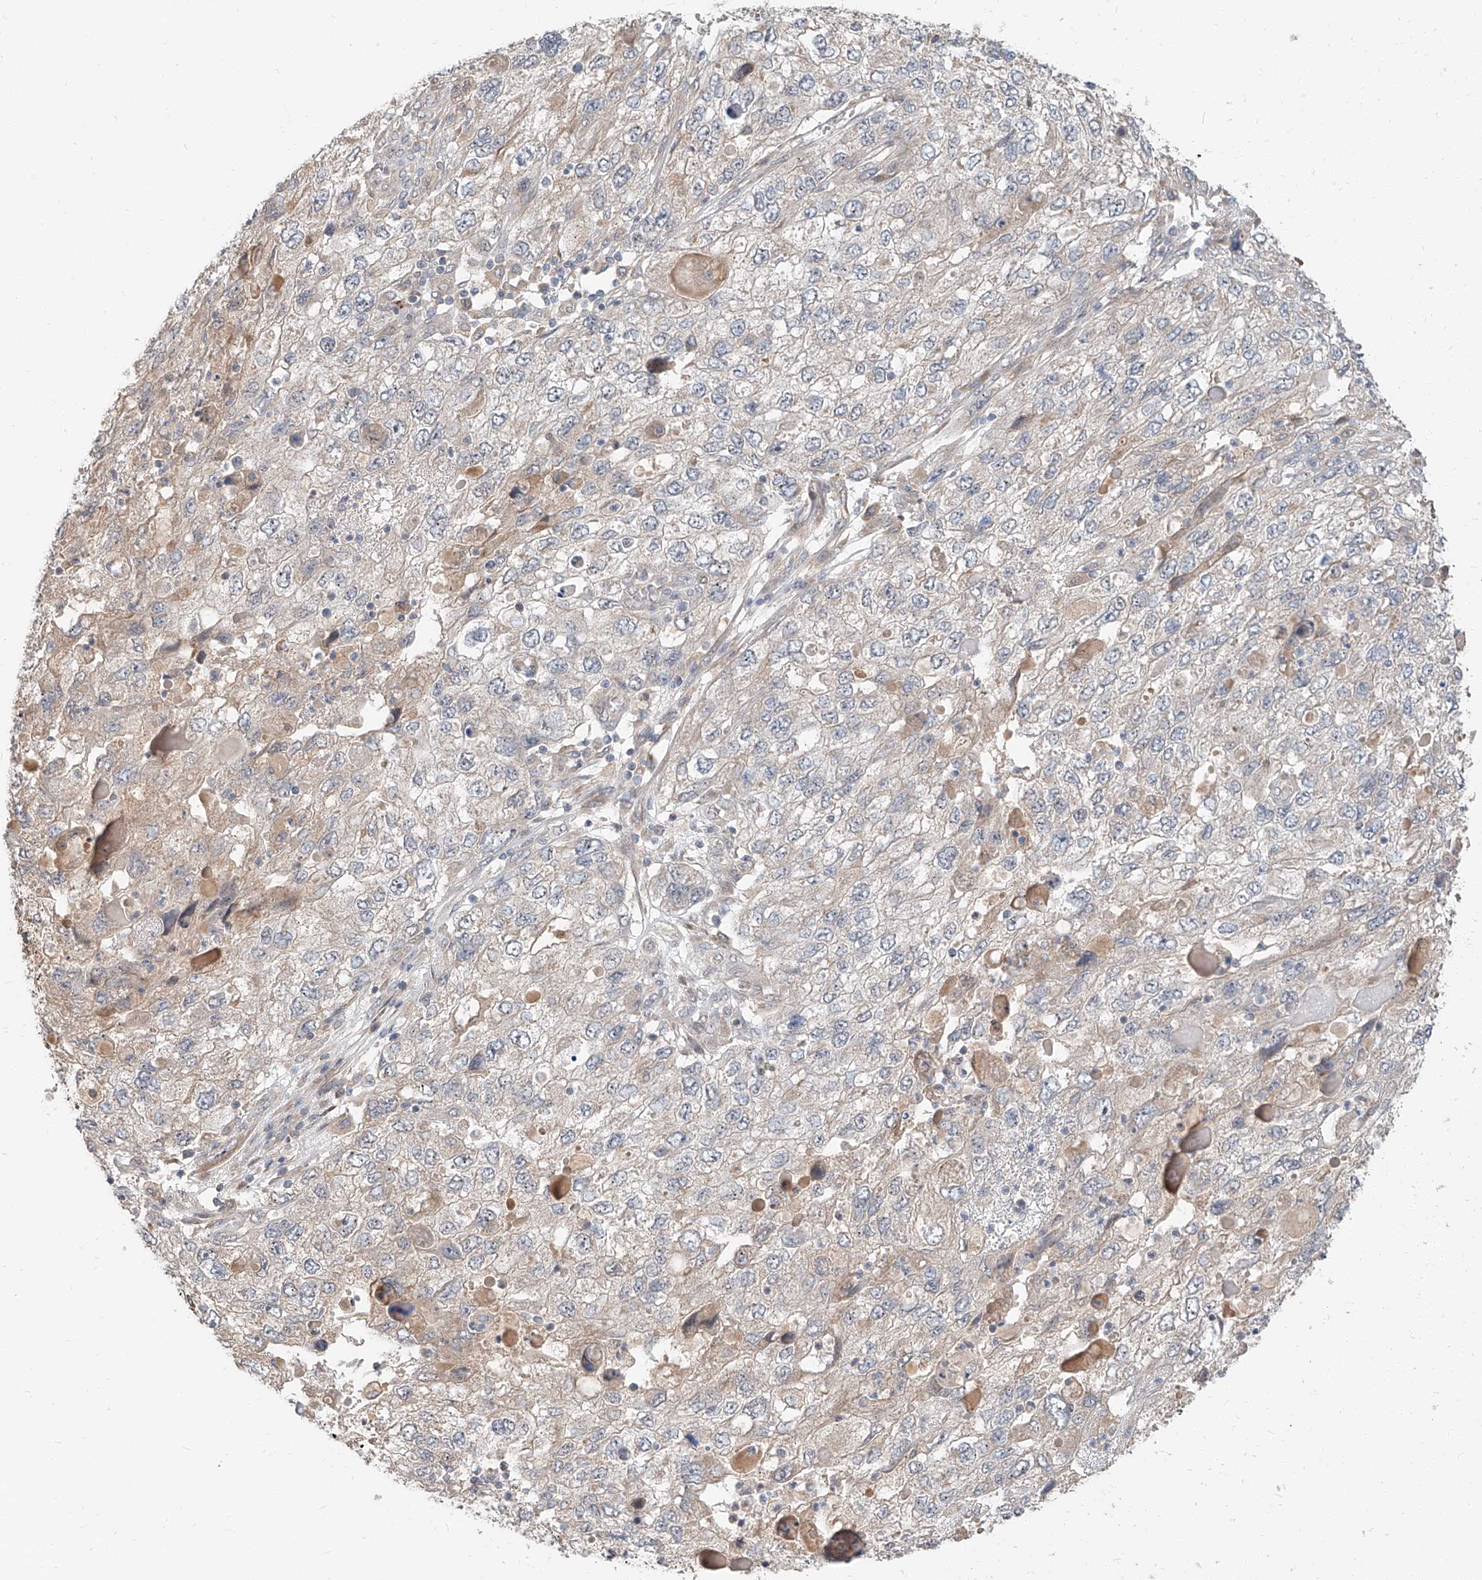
{"staining": {"intensity": "weak", "quantity": "<25%", "location": "cytoplasmic/membranous"}, "tissue": "endometrial cancer", "cell_type": "Tumor cells", "image_type": "cancer", "snomed": [{"axis": "morphology", "description": "Adenocarcinoma, NOS"}, {"axis": "topography", "description": "Endometrium"}], "caption": "IHC micrograph of neoplastic tissue: human endometrial cancer stained with DAB reveals no significant protein staining in tumor cells.", "gene": "STX19", "patient": {"sex": "female", "age": 49}}